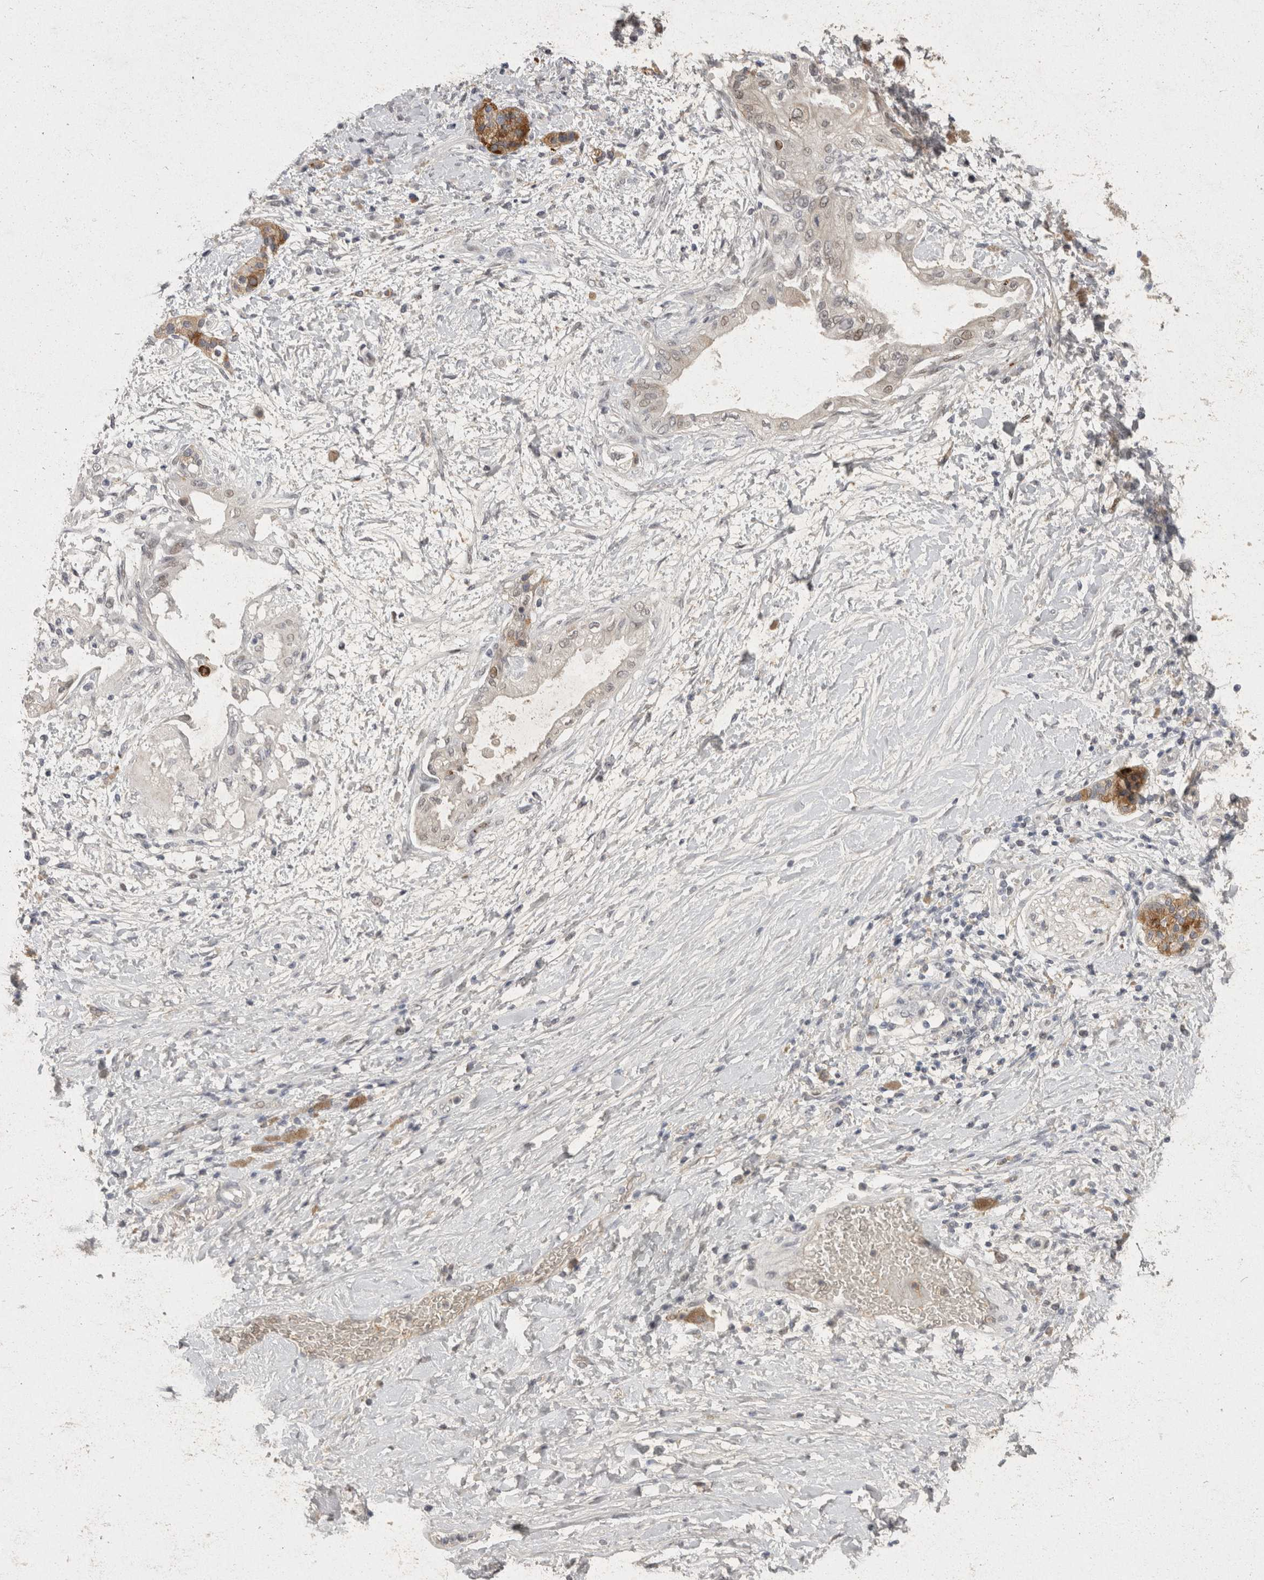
{"staining": {"intensity": "negative", "quantity": "none", "location": "none"}, "tissue": "pancreatic cancer", "cell_type": "Tumor cells", "image_type": "cancer", "snomed": [{"axis": "morphology", "description": "Normal tissue, NOS"}, {"axis": "morphology", "description": "Adenocarcinoma, NOS"}, {"axis": "topography", "description": "Pancreas"}, {"axis": "topography", "description": "Duodenum"}], "caption": "Immunohistochemistry photomicrograph of neoplastic tissue: pancreatic cancer stained with DAB (3,3'-diaminobenzidine) shows no significant protein expression in tumor cells.", "gene": "TOM1L2", "patient": {"sex": "female", "age": 60}}